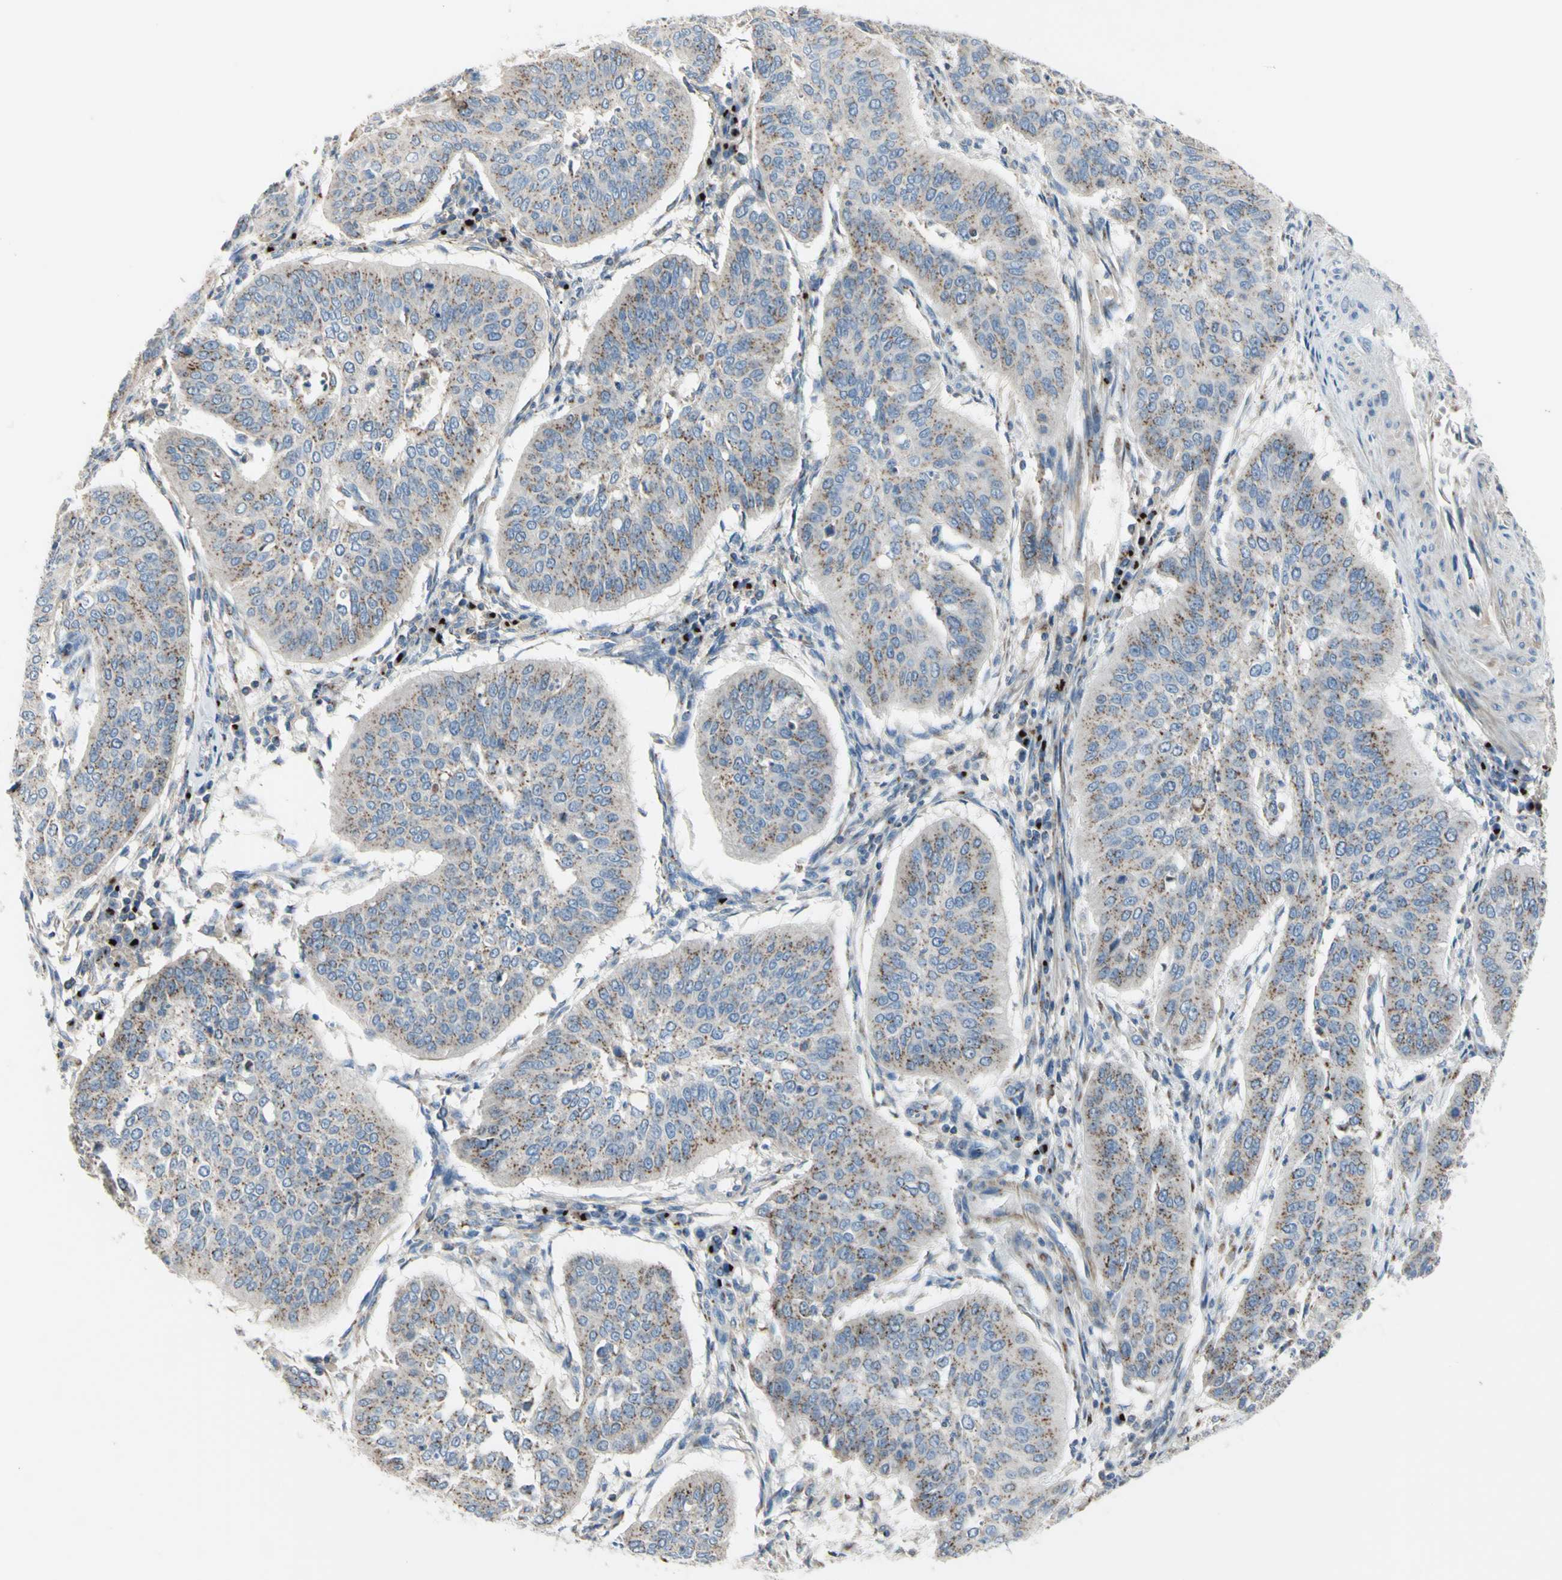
{"staining": {"intensity": "moderate", "quantity": ">75%", "location": "cytoplasmic/membranous"}, "tissue": "cervical cancer", "cell_type": "Tumor cells", "image_type": "cancer", "snomed": [{"axis": "morphology", "description": "Normal tissue, NOS"}, {"axis": "morphology", "description": "Squamous cell carcinoma, NOS"}, {"axis": "topography", "description": "Cervix"}], "caption": "Protein expression analysis of human cervical squamous cell carcinoma reveals moderate cytoplasmic/membranous staining in about >75% of tumor cells. The staining was performed using DAB, with brown indicating positive protein expression. Nuclei are stained blue with hematoxylin.", "gene": "B4GALT3", "patient": {"sex": "female", "age": 39}}